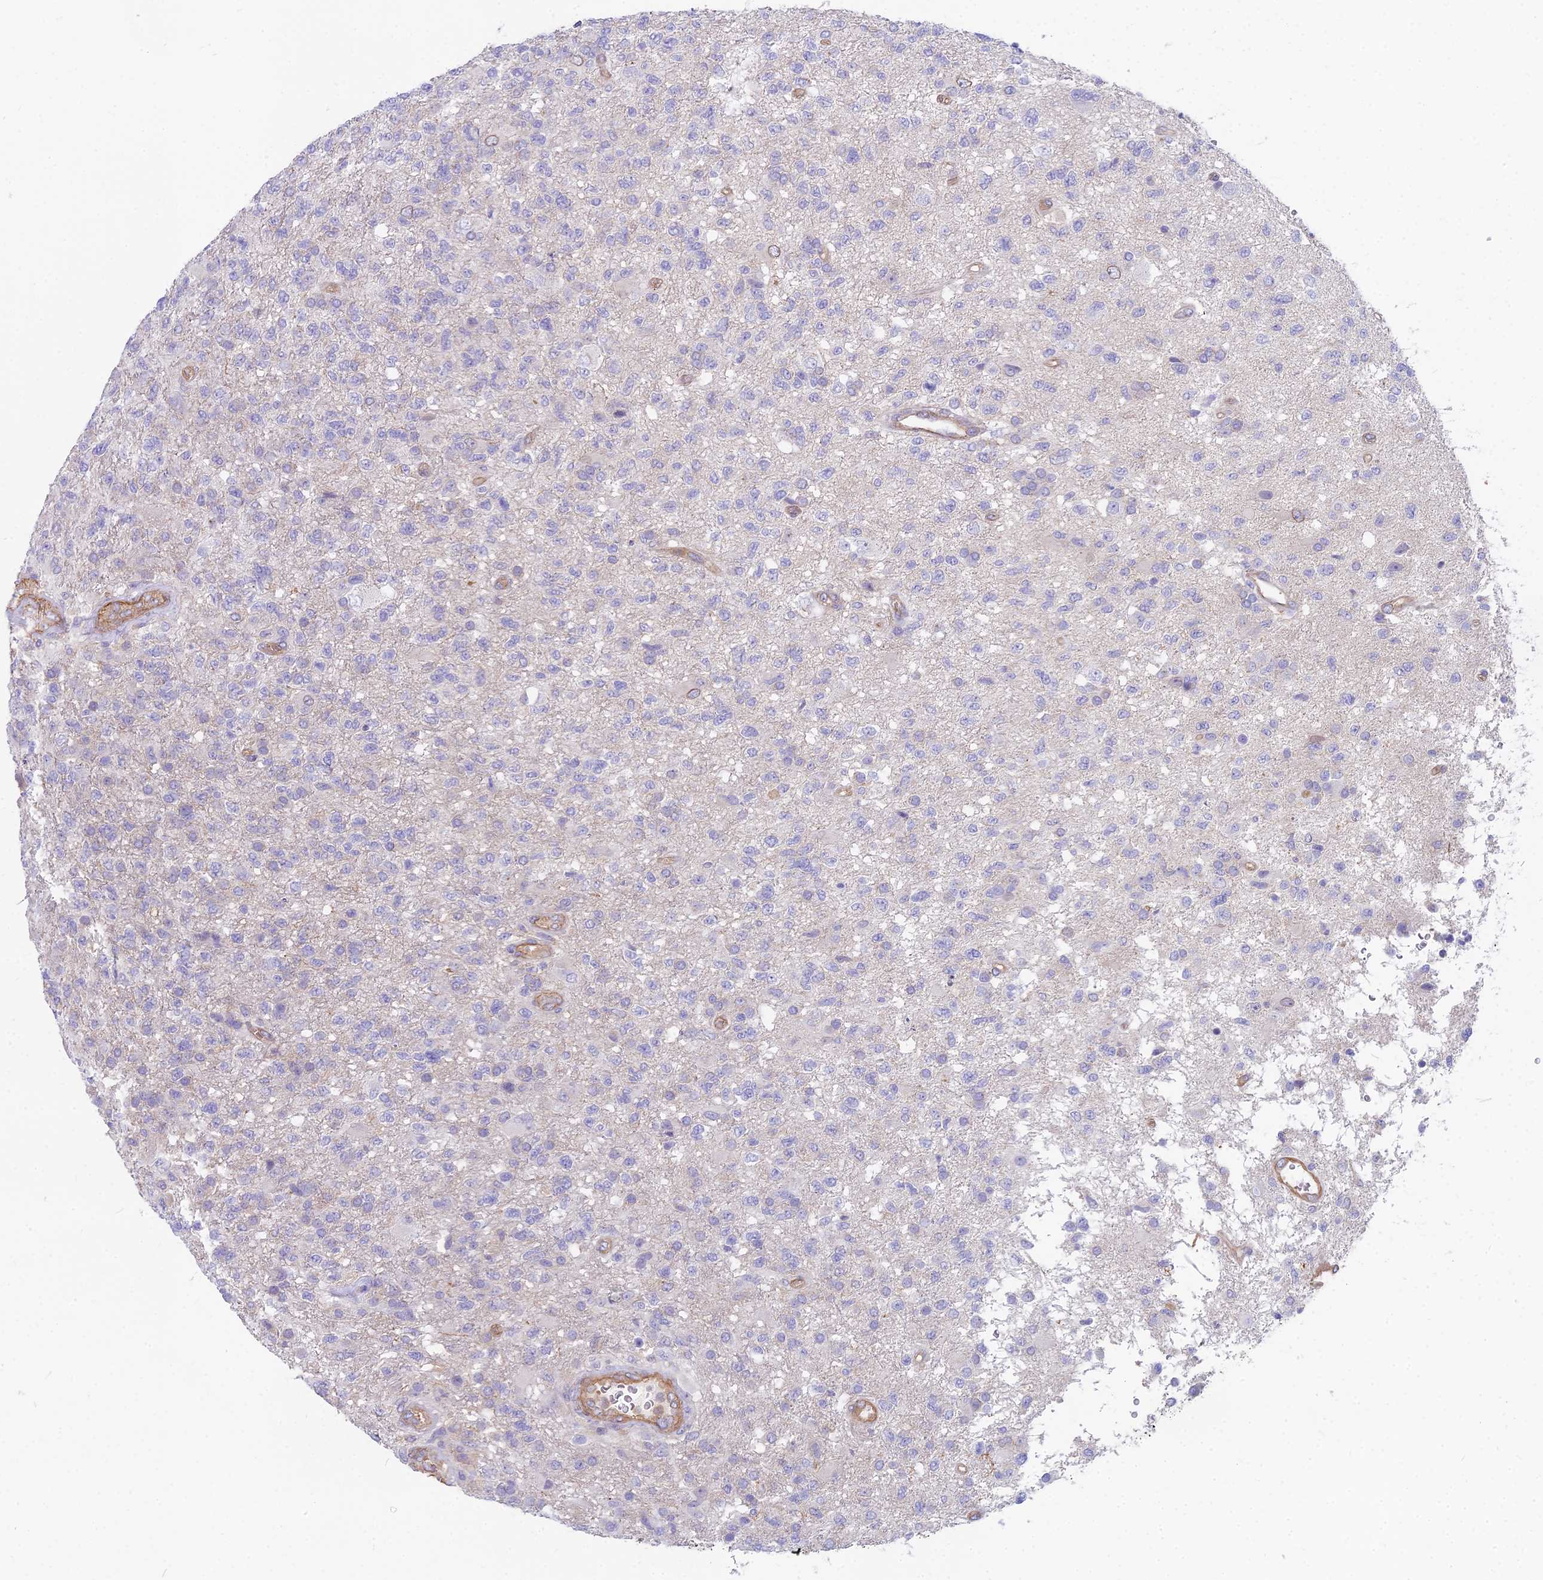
{"staining": {"intensity": "negative", "quantity": "none", "location": "none"}, "tissue": "glioma", "cell_type": "Tumor cells", "image_type": "cancer", "snomed": [{"axis": "morphology", "description": "Glioma, malignant, High grade"}, {"axis": "topography", "description": "Brain"}], "caption": "The photomicrograph demonstrates no staining of tumor cells in glioma.", "gene": "HLA-DOA", "patient": {"sex": "male", "age": 56}}